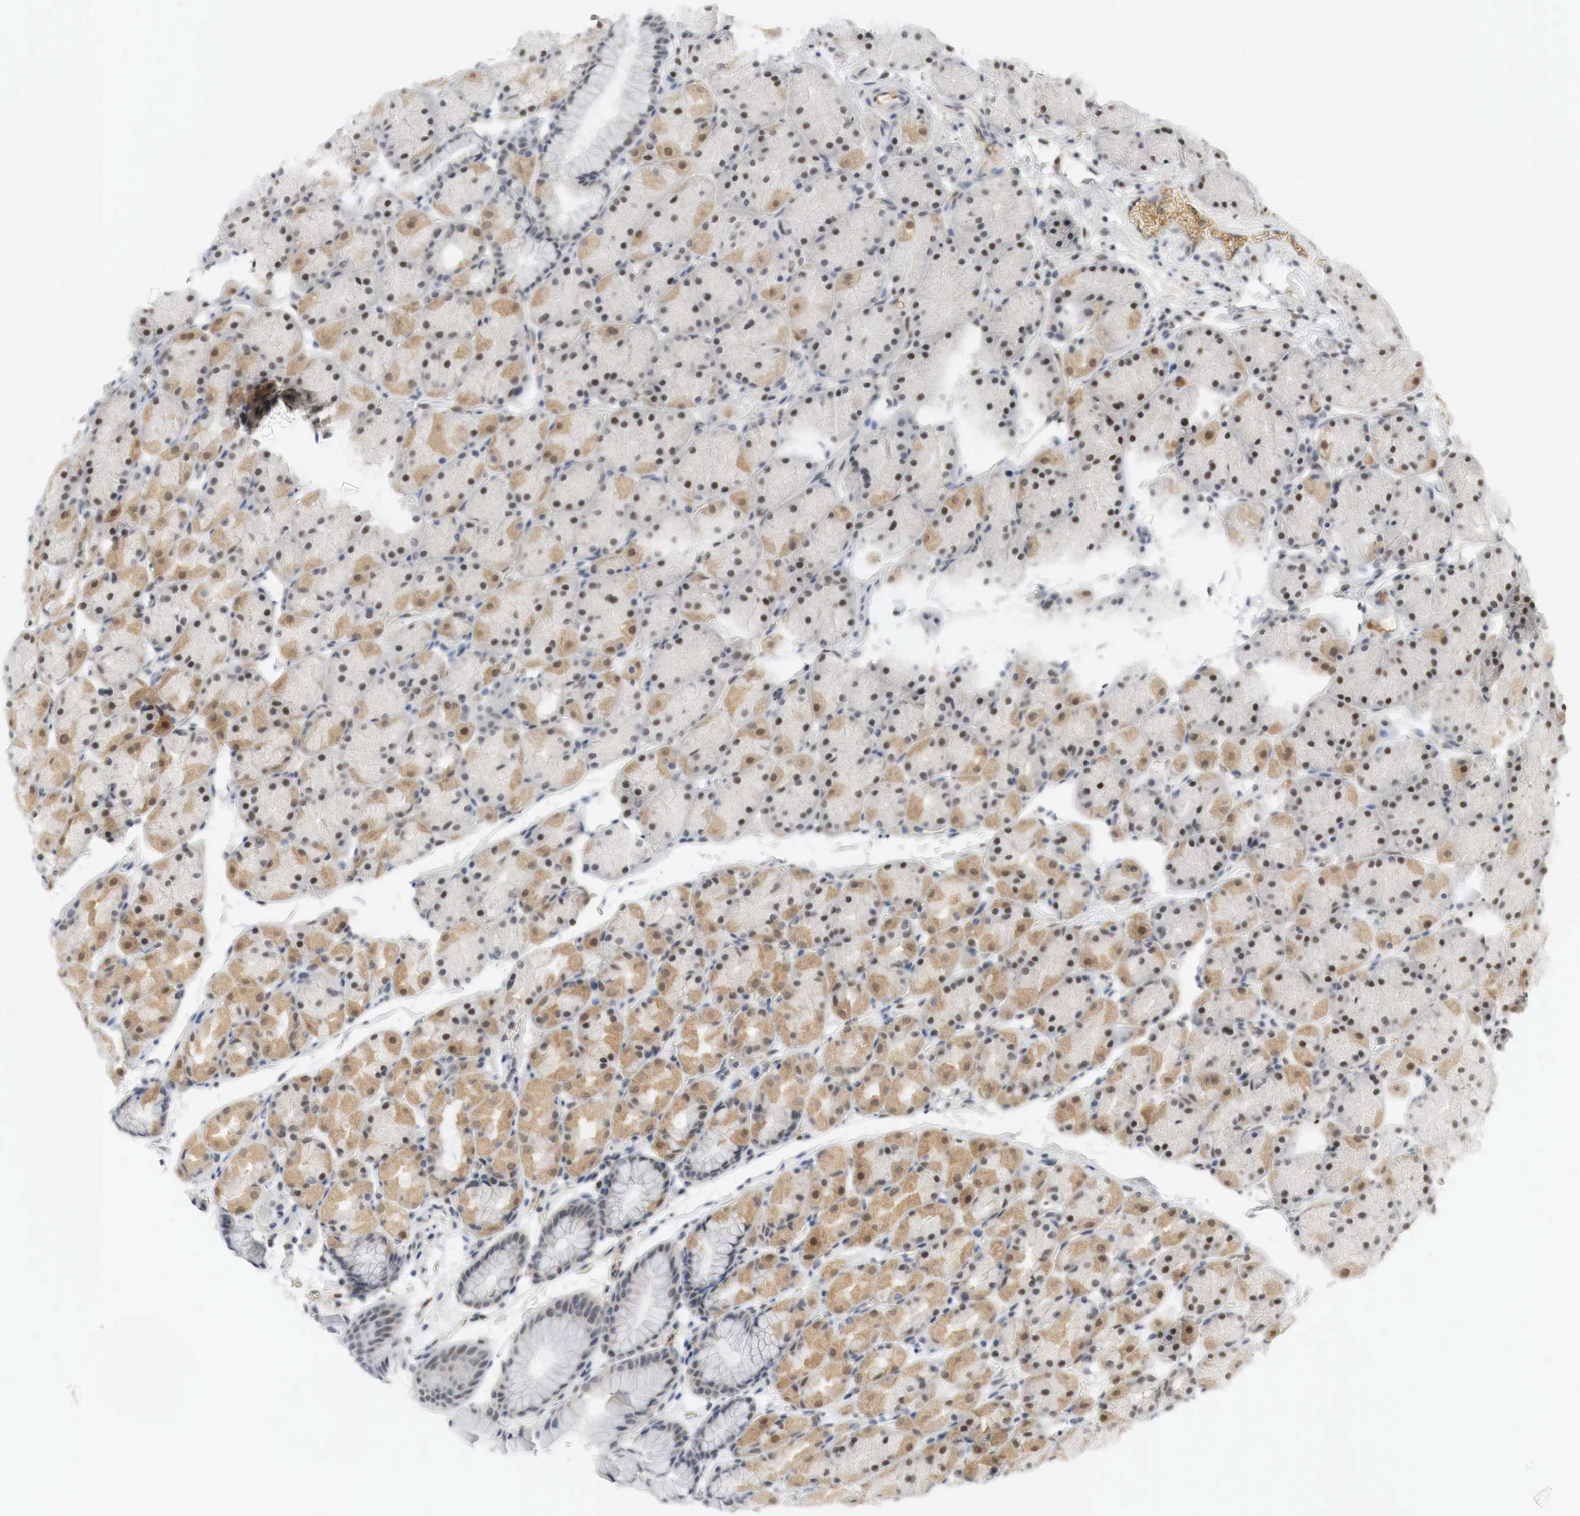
{"staining": {"intensity": "moderate", "quantity": "25%-75%", "location": "cytoplasmic/membranous,nuclear"}, "tissue": "stomach", "cell_type": "Glandular cells", "image_type": "normal", "snomed": [{"axis": "morphology", "description": "Adenocarcinoma, NOS"}, {"axis": "topography", "description": "Stomach, upper"}], "caption": "IHC (DAB (3,3'-diaminobenzidine)) staining of unremarkable human stomach exhibits moderate cytoplasmic/membranous,nuclear protein expression in approximately 25%-75% of glandular cells.", "gene": "MYC", "patient": {"sex": "male", "age": 47}}